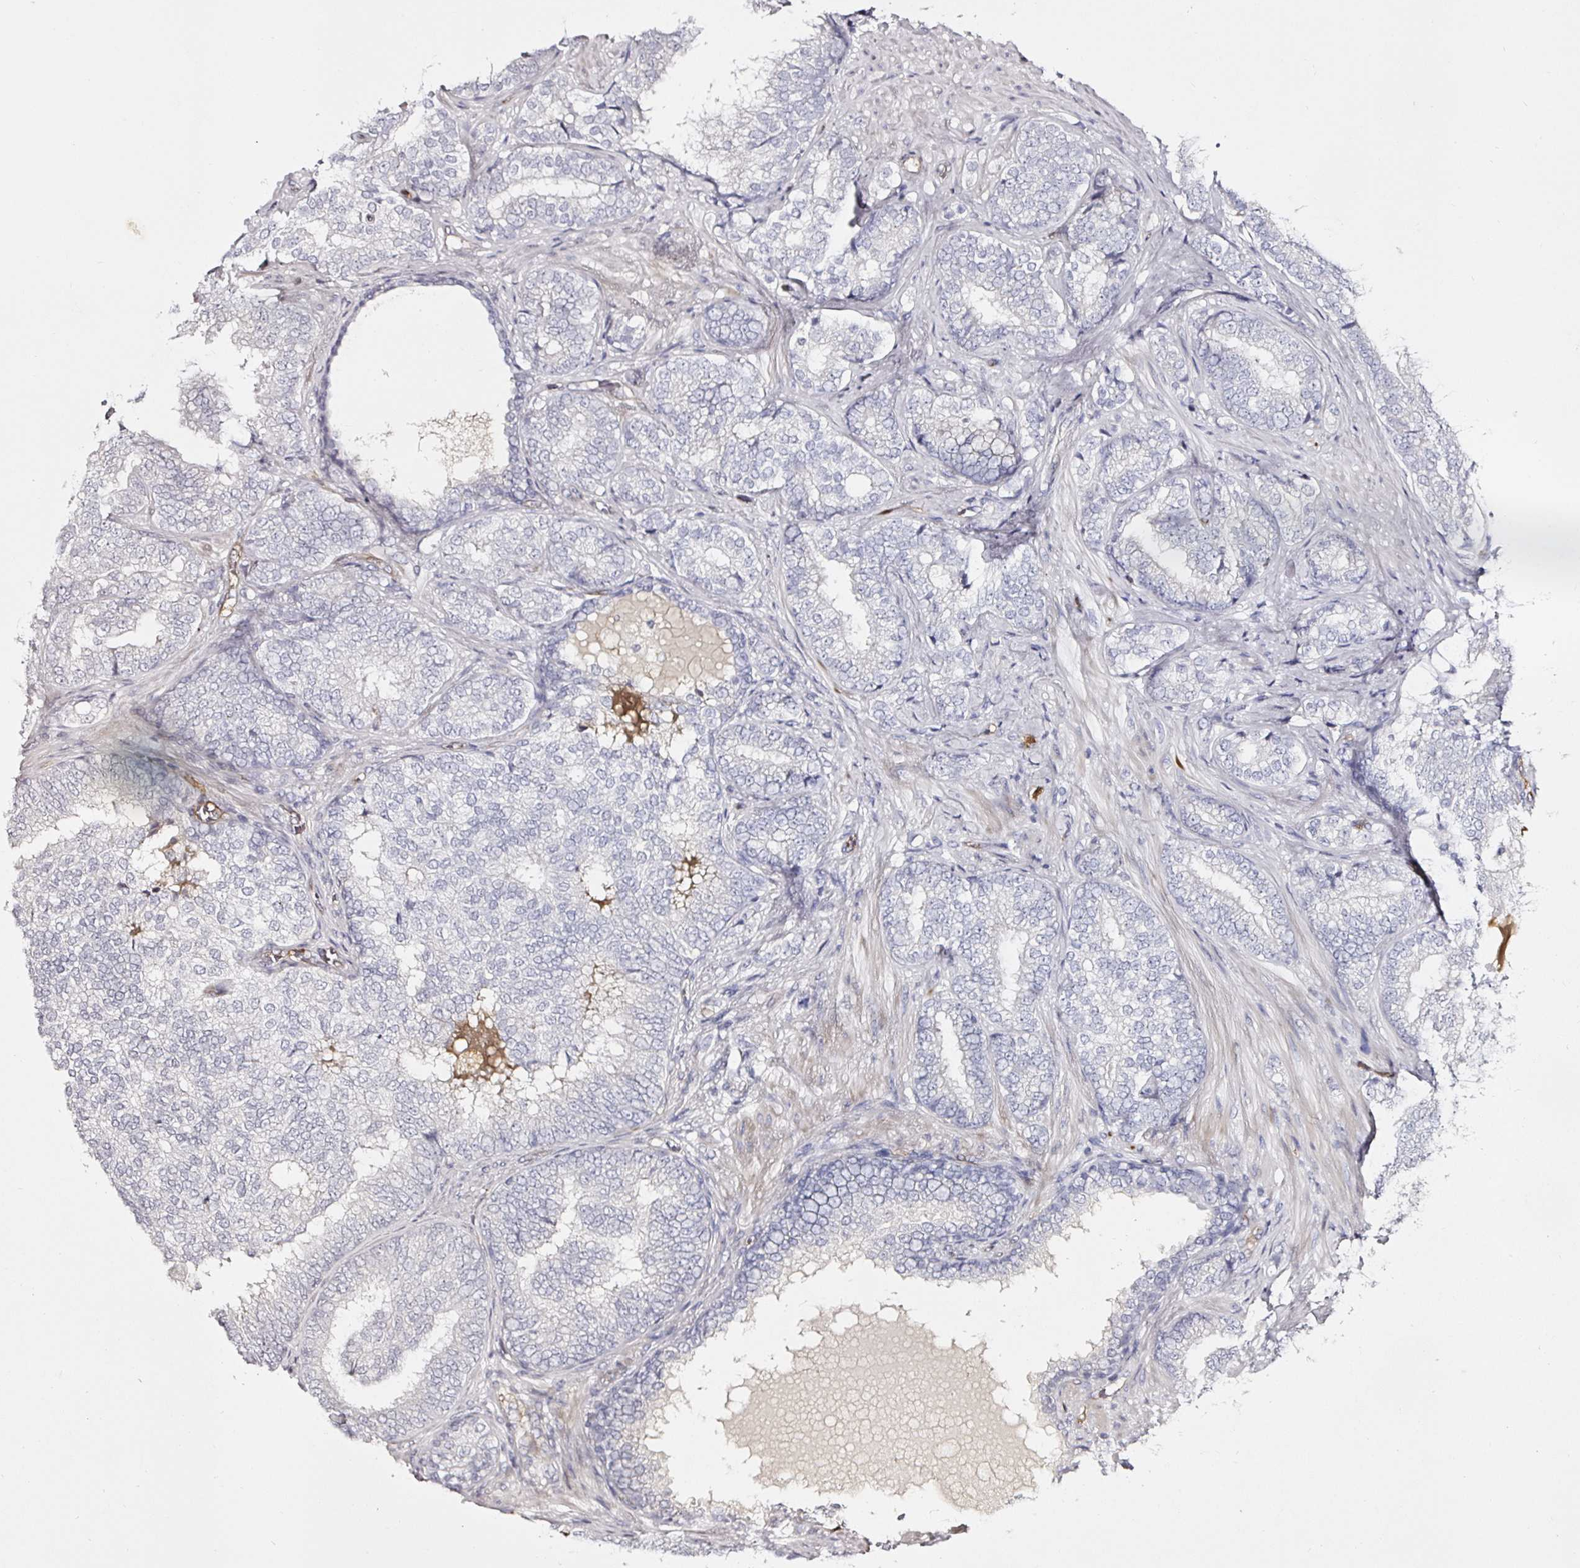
{"staining": {"intensity": "negative", "quantity": "none", "location": "none"}, "tissue": "prostate cancer", "cell_type": "Tumor cells", "image_type": "cancer", "snomed": [{"axis": "morphology", "description": "Adenocarcinoma, High grade"}, {"axis": "topography", "description": "Prostate"}], "caption": "Tumor cells are negative for protein expression in human high-grade adenocarcinoma (prostate).", "gene": "ACSBG2", "patient": {"sex": "male", "age": 72}}